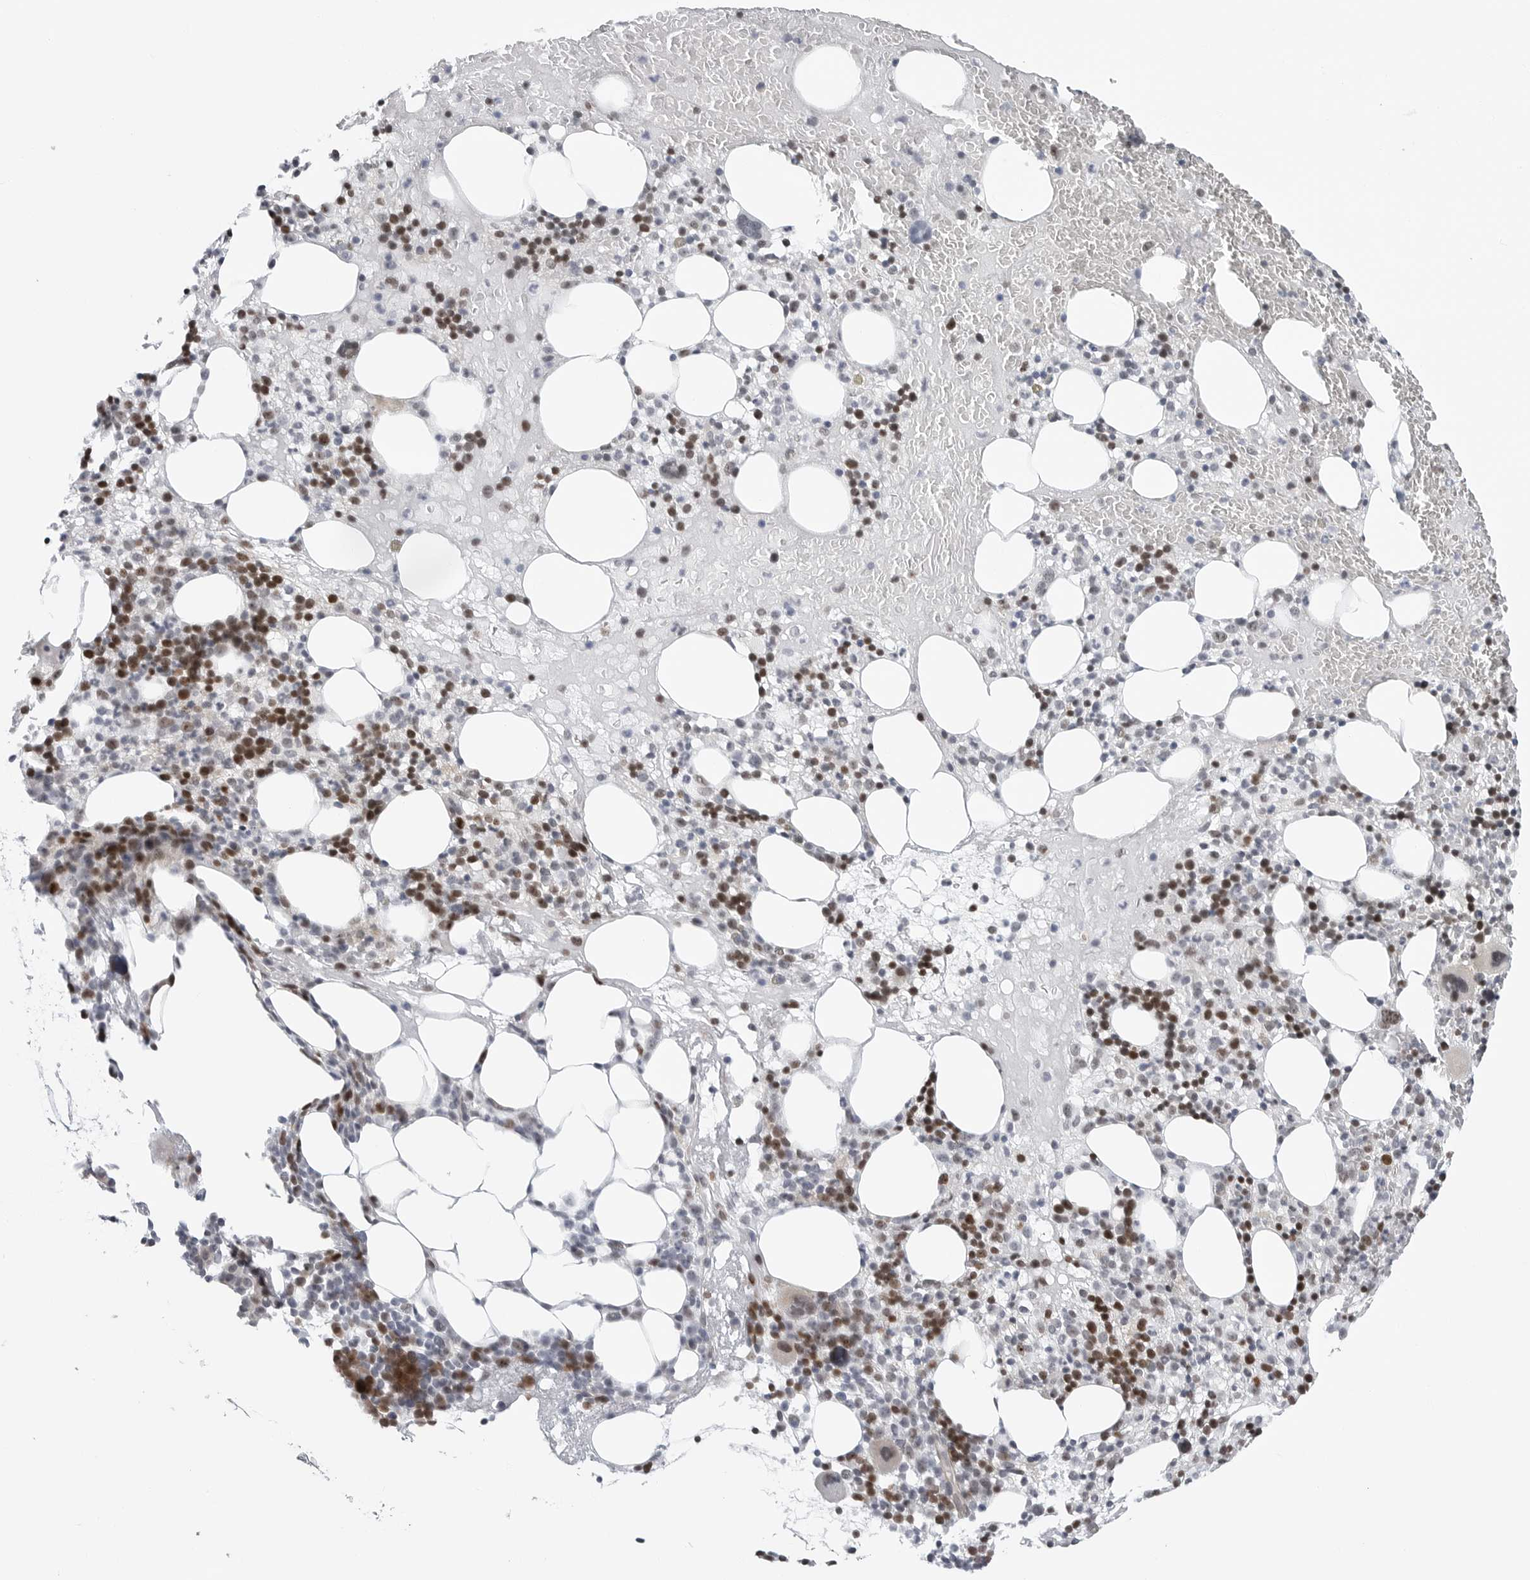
{"staining": {"intensity": "strong", "quantity": "25%-75%", "location": "nuclear"}, "tissue": "bone marrow", "cell_type": "Hematopoietic cells", "image_type": "normal", "snomed": [{"axis": "morphology", "description": "Normal tissue, NOS"}, {"axis": "morphology", "description": "Inflammation, NOS"}, {"axis": "topography", "description": "Bone marrow"}], "caption": "An immunohistochemistry image of benign tissue is shown. Protein staining in brown highlights strong nuclear positivity in bone marrow within hematopoietic cells.", "gene": "FAM135B", "patient": {"sex": "female", "age": 77}}